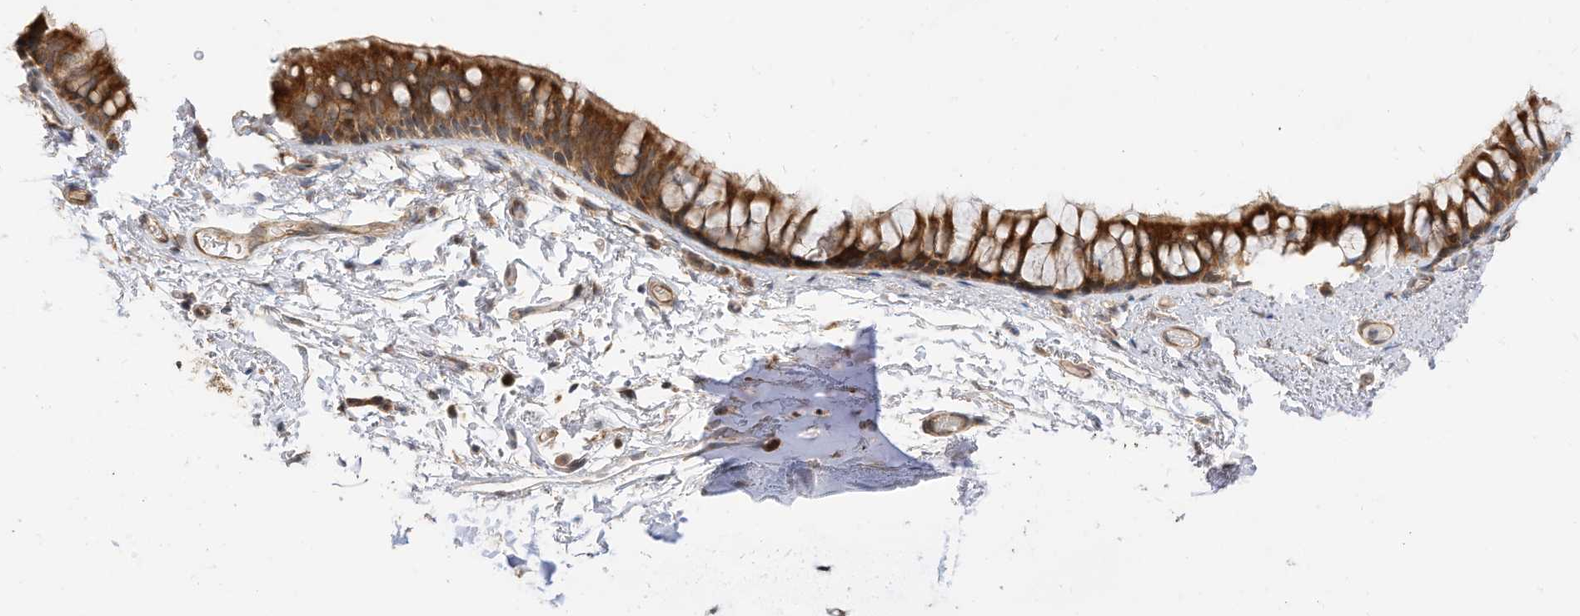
{"staining": {"intensity": "strong", "quantity": ">75%", "location": "cytoplasmic/membranous"}, "tissue": "bronchus", "cell_type": "Respiratory epithelial cells", "image_type": "normal", "snomed": [{"axis": "morphology", "description": "Normal tissue, NOS"}, {"axis": "topography", "description": "Cartilage tissue"}, {"axis": "topography", "description": "Bronchus"}], "caption": "Immunohistochemical staining of normal human bronchus shows high levels of strong cytoplasmic/membranous staining in about >75% of respiratory epithelial cells.", "gene": "CAGE1", "patient": {"sex": "female", "age": 73}}